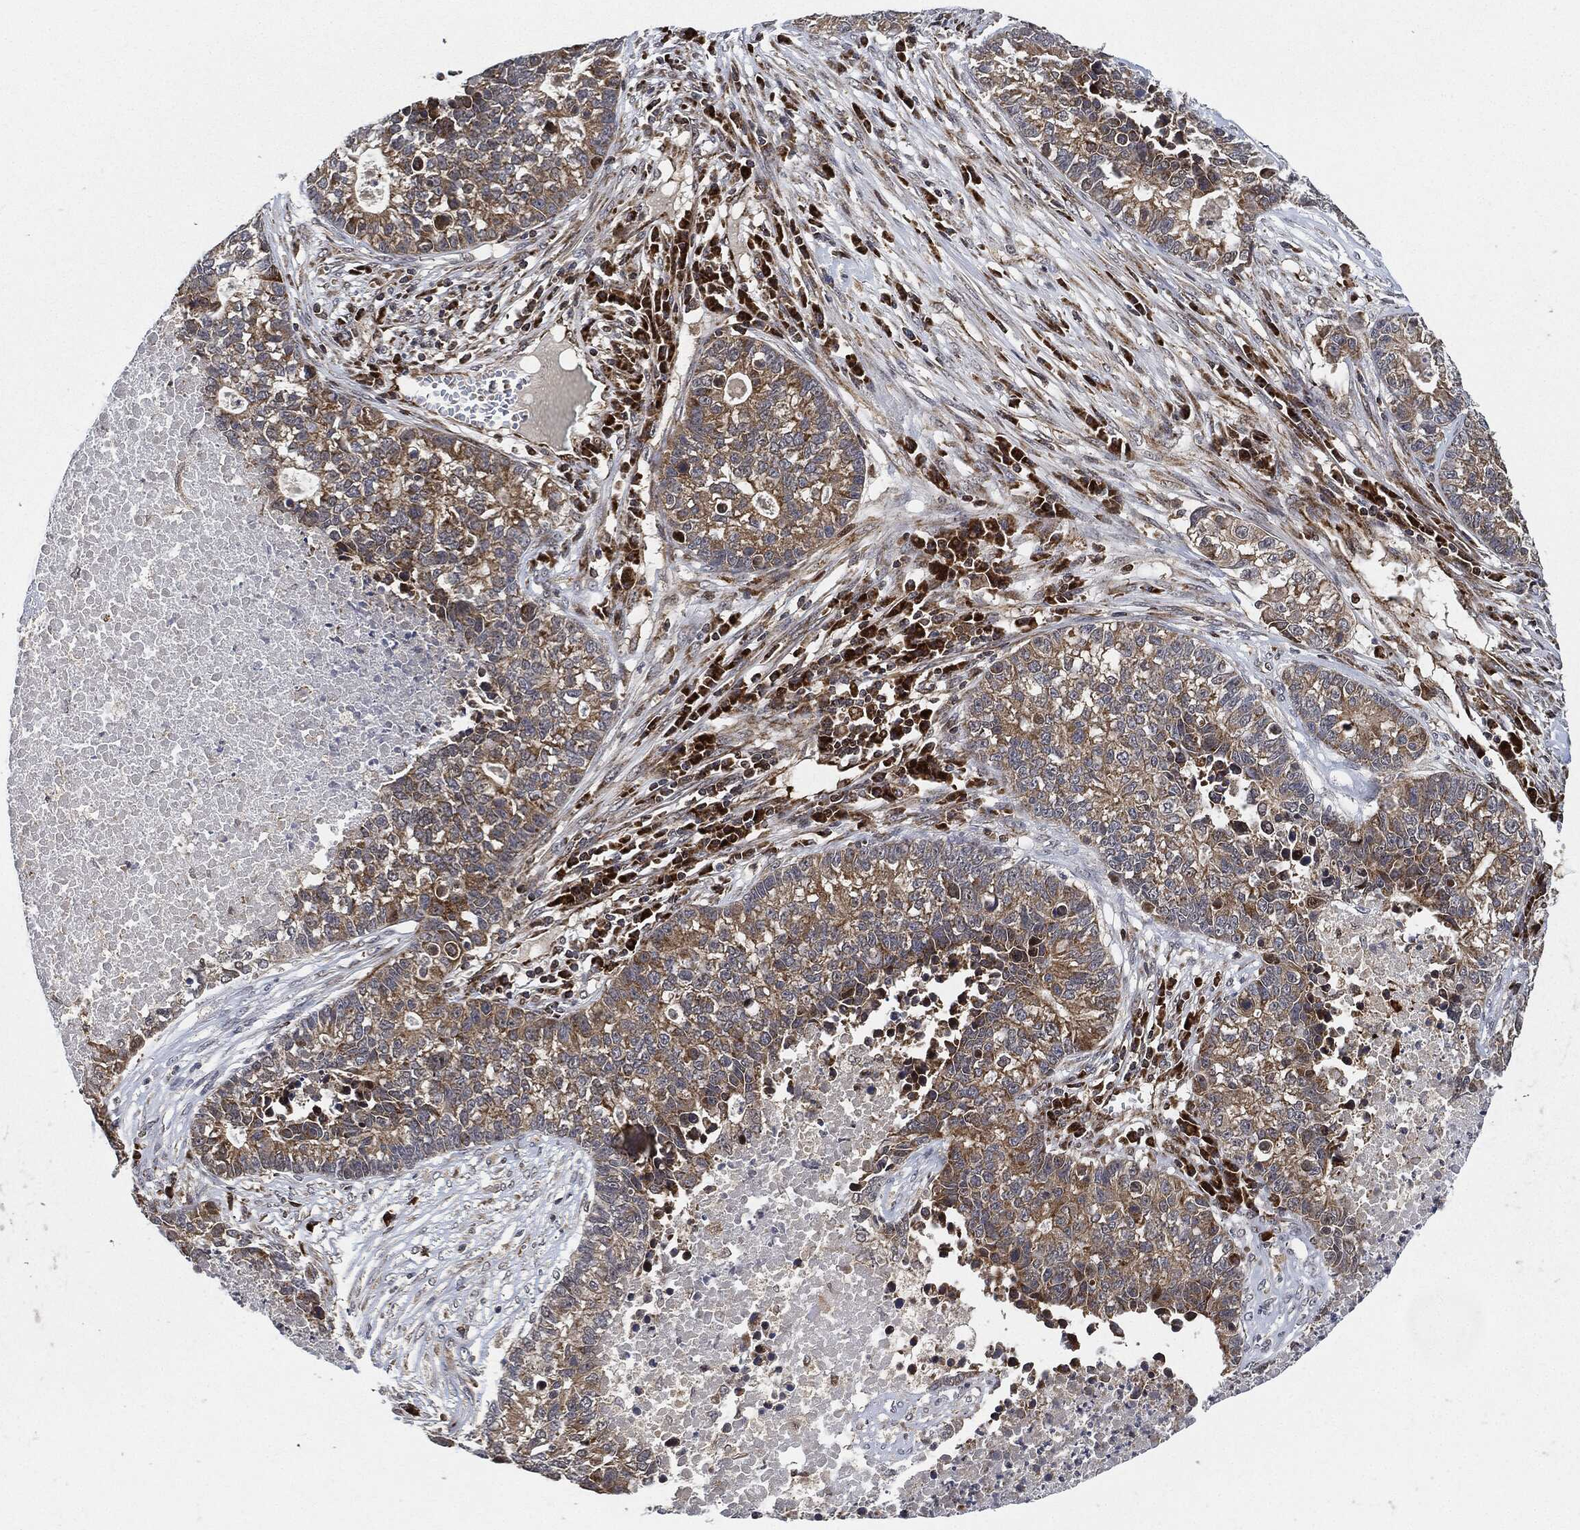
{"staining": {"intensity": "weak", "quantity": "25%-75%", "location": "cytoplasmic/membranous"}, "tissue": "lung cancer", "cell_type": "Tumor cells", "image_type": "cancer", "snomed": [{"axis": "morphology", "description": "Adenocarcinoma, NOS"}, {"axis": "topography", "description": "Lung"}], "caption": "IHC image of neoplastic tissue: adenocarcinoma (lung) stained using IHC demonstrates low levels of weak protein expression localized specifically in the cytoplasmic/membranous of tumor cells, appearing as a cytoplasmic/membranous brown color.", "gene": "RNASEL", "patient": {"sex": "male", "age": 57}}